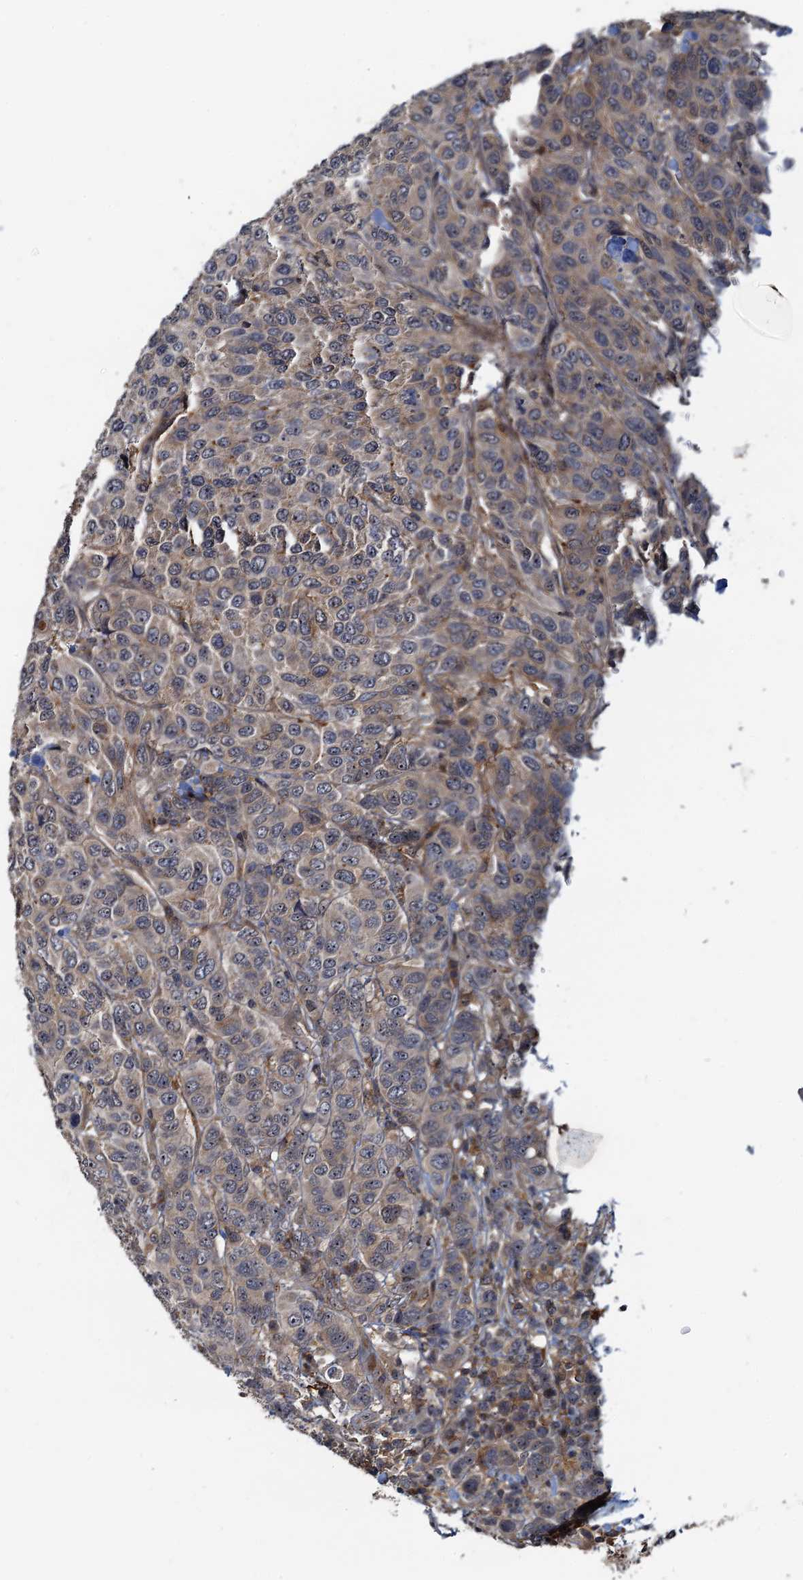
{"staining": {"intensity": "weak", "quantity": "25%-75%", "location": "cytoplasmic/membranous"}, "tissue": "breast cancer", "cell_type": "Tumor cells", "image_type": "cancer", "snomed": [{"axis": "morphology", "description": "Duct carcinoma"}, {"axis": "topography", "description": "Breast"}], "caption": "Breast cancer (infiltrating ductal carcinoma) tissue exhibits weak cytoplasmic/membranous positivity in about 25%-75% of tumor cells", "gene": "TOLLIP", "patient": {"sex": "female", "age": 55}}